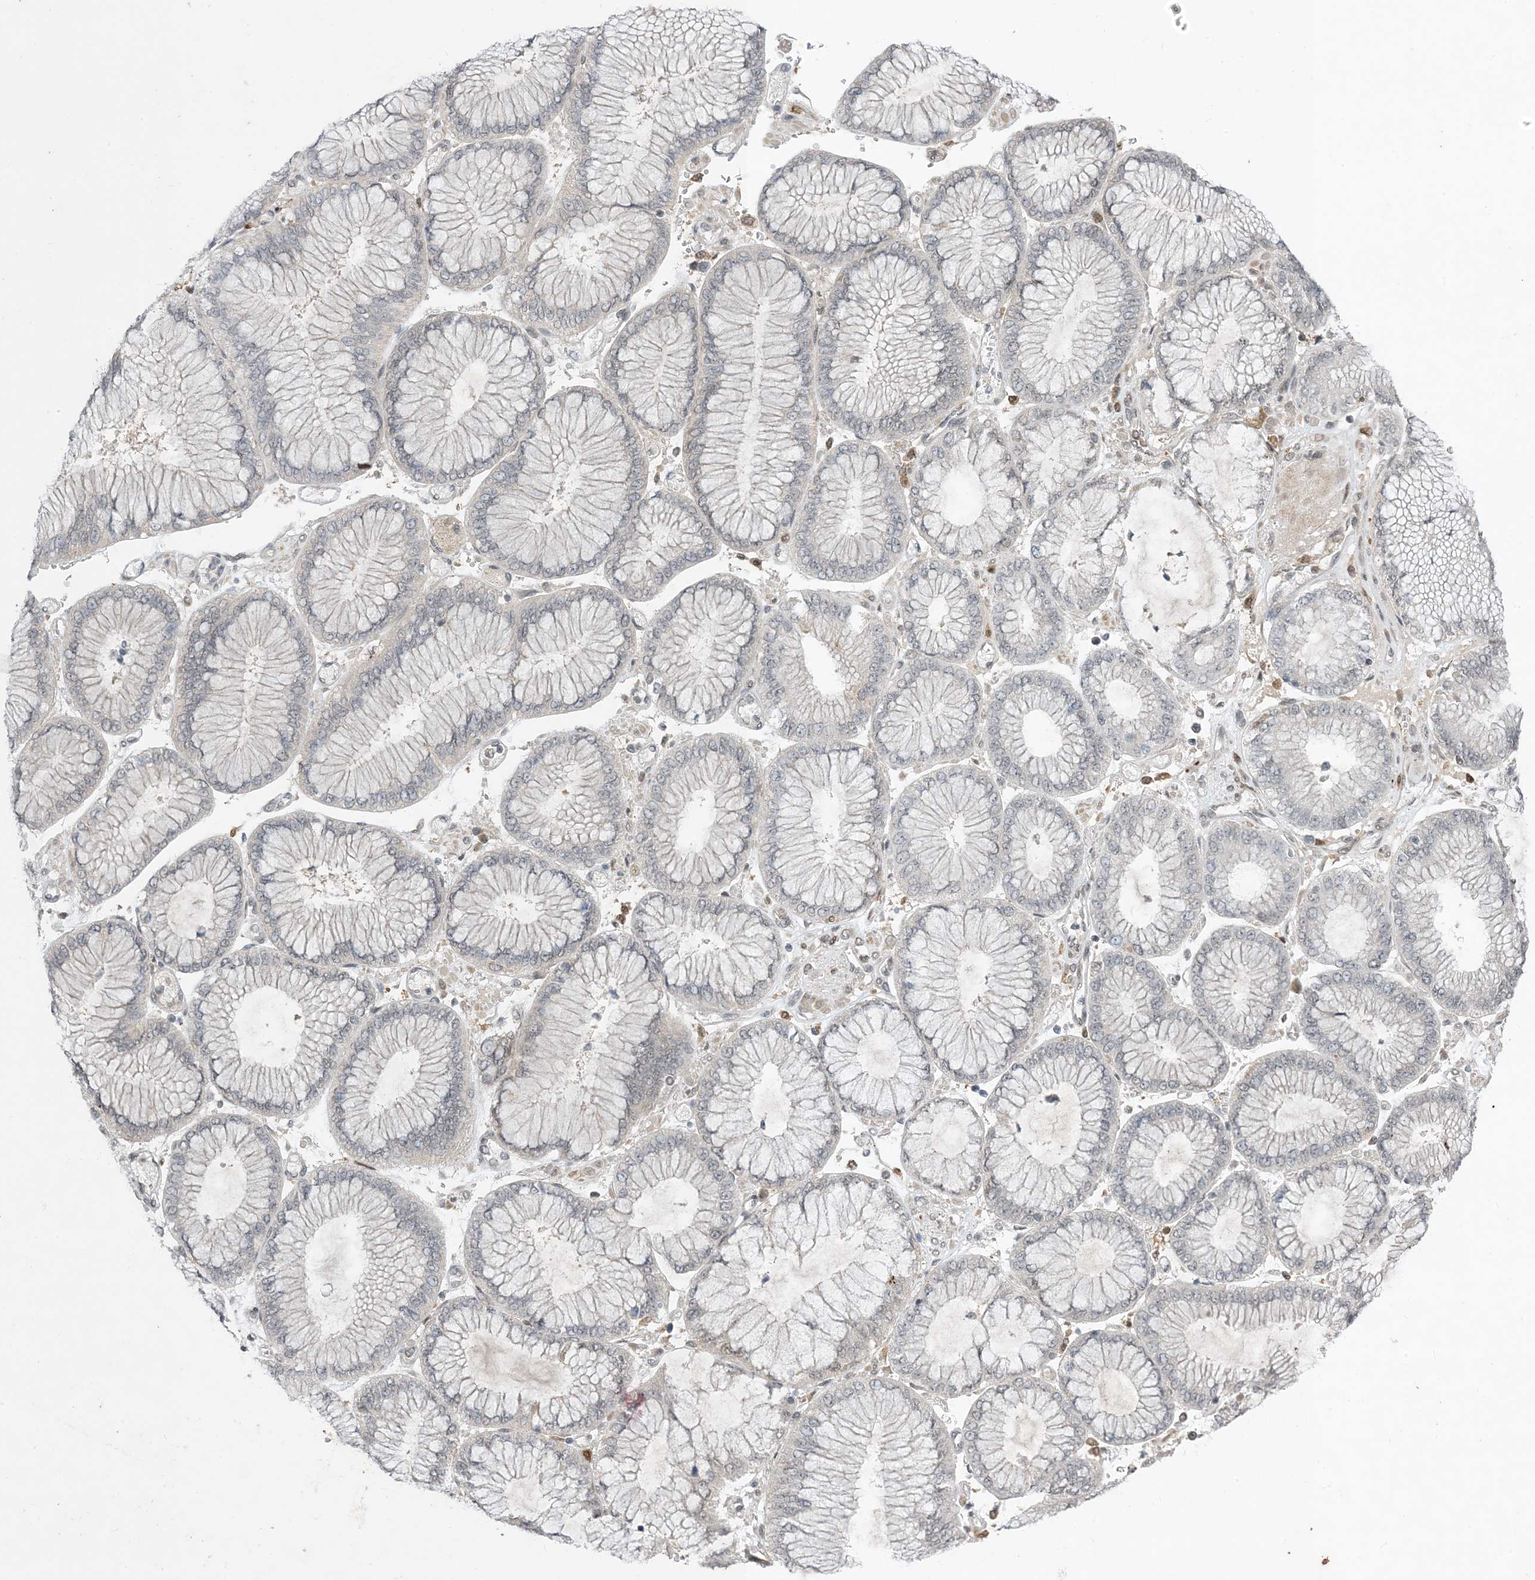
{"staining": {"intensity": "negative", "quantity": "none", "location": "none"}, "tissue": "stomach cancer", "cell_type": "Tumor cells", "image_type": "cancer", "snomed": [{"axis": "morphology", "description": "Adenocarcinoma, NOS"}, {"axis": "topography", "description": "Stomach"}], "caption": "The histopathology image shows no significant staining in tumor cells of stomach cancer. (DAB immunohistochemistry (IHC) with hematoxylin counter stain).", "gene": "NAGK", "patient": {"sex": "male", "age": 76}}